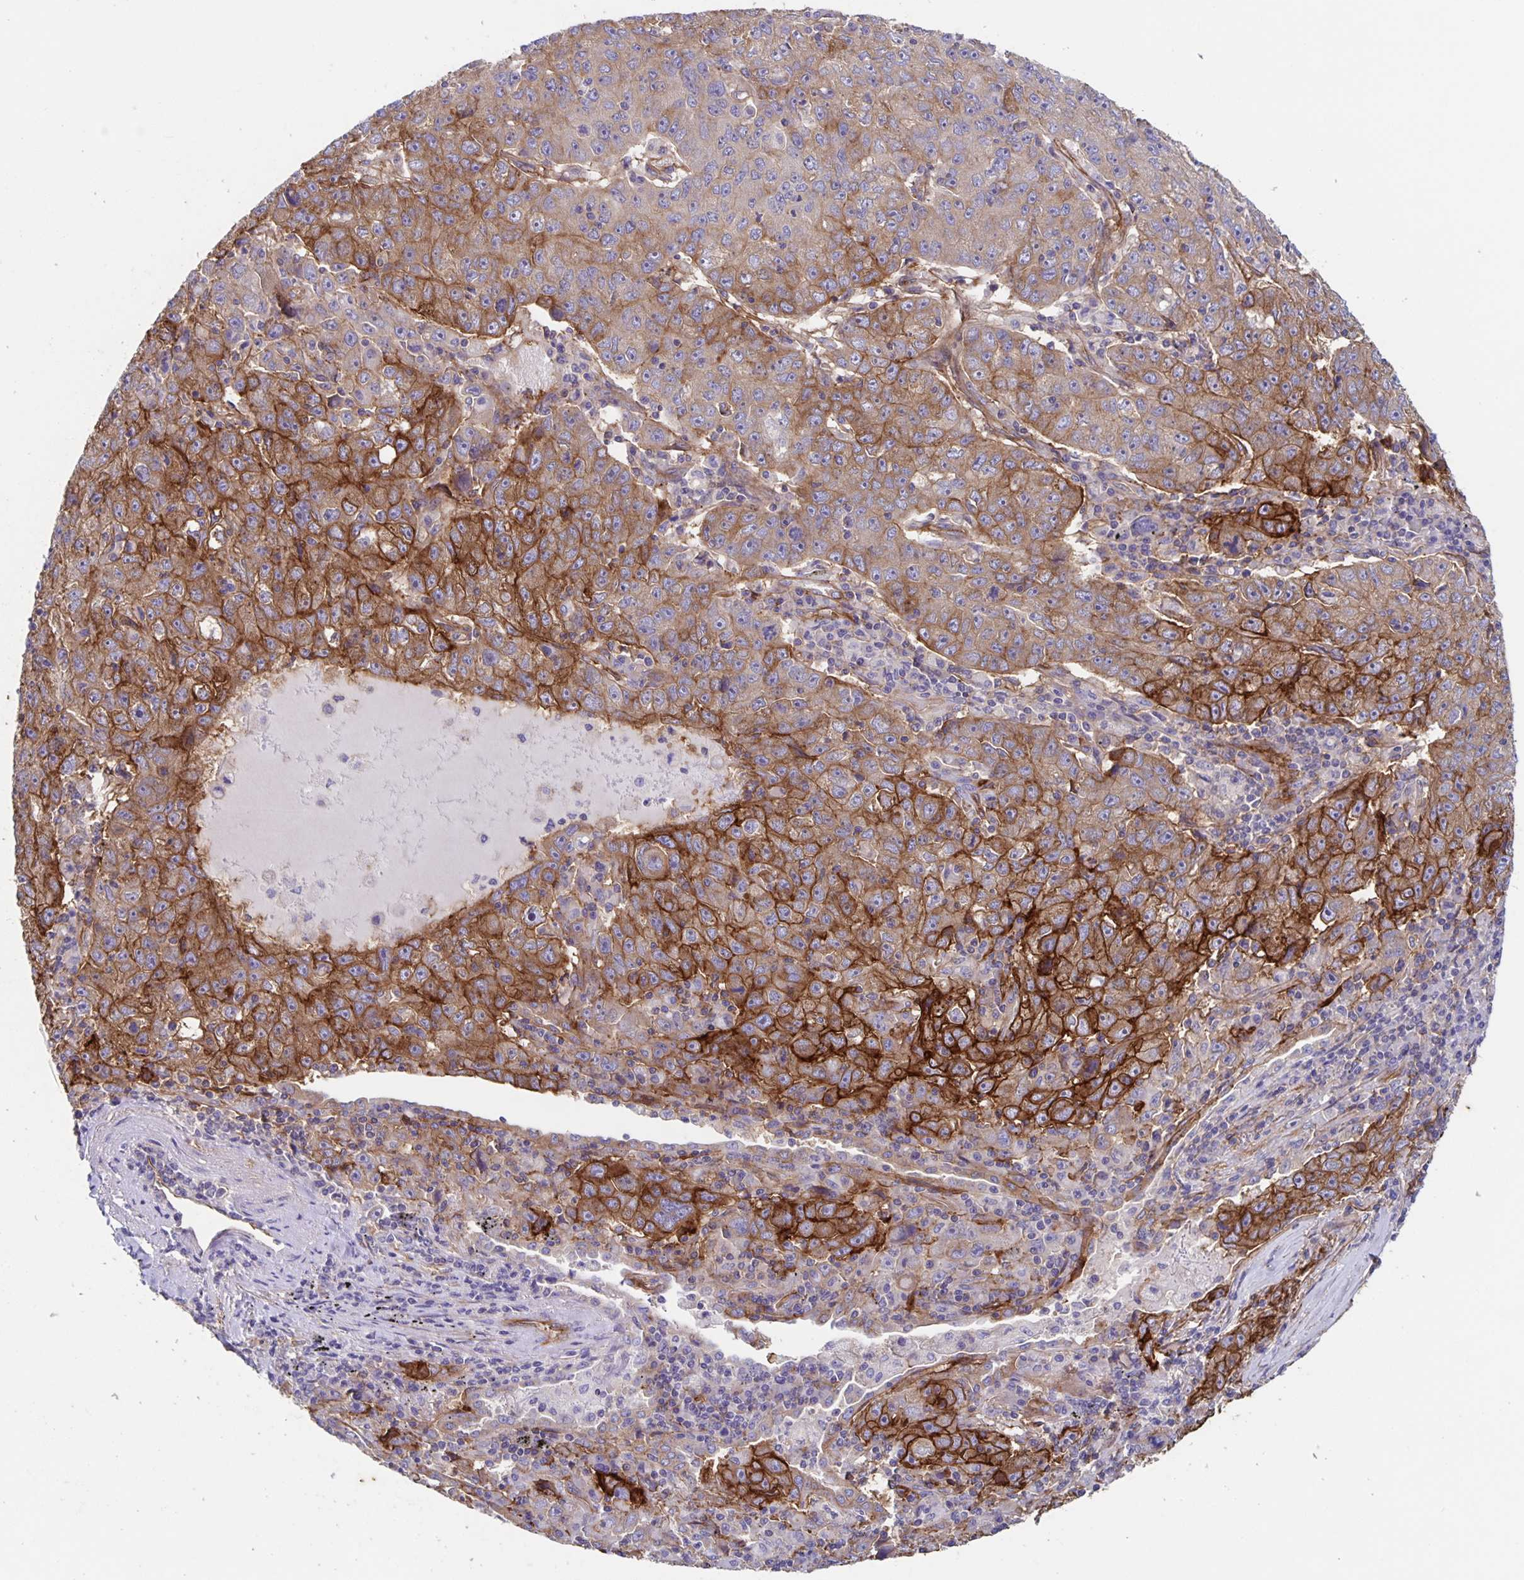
{"staining": {"intensity": "strong", "quantity": "25%-75%", "location": "cytoplasmic/membranous"}, "tissue": "lung cancer", "cell_type": "Tumor cells", "image_type": "cancer", "snomed": [{"axis": "morphology", "description": "Normal morphology"}, {"axis": "morphology", "description": "Adenocarcinoma, NOS"}, {"axis": "topography", "description": "Lymph node"}, {"axis": "topography", "description": "Lung"}], "caption": "The micrograph reveals a brown stain indicating the presence of a protein in the cytoplasmic/membranous of tumor cells in lung cancer.", "gene": "ITGA2", "patient": {"sex": "female", "age": 57}}